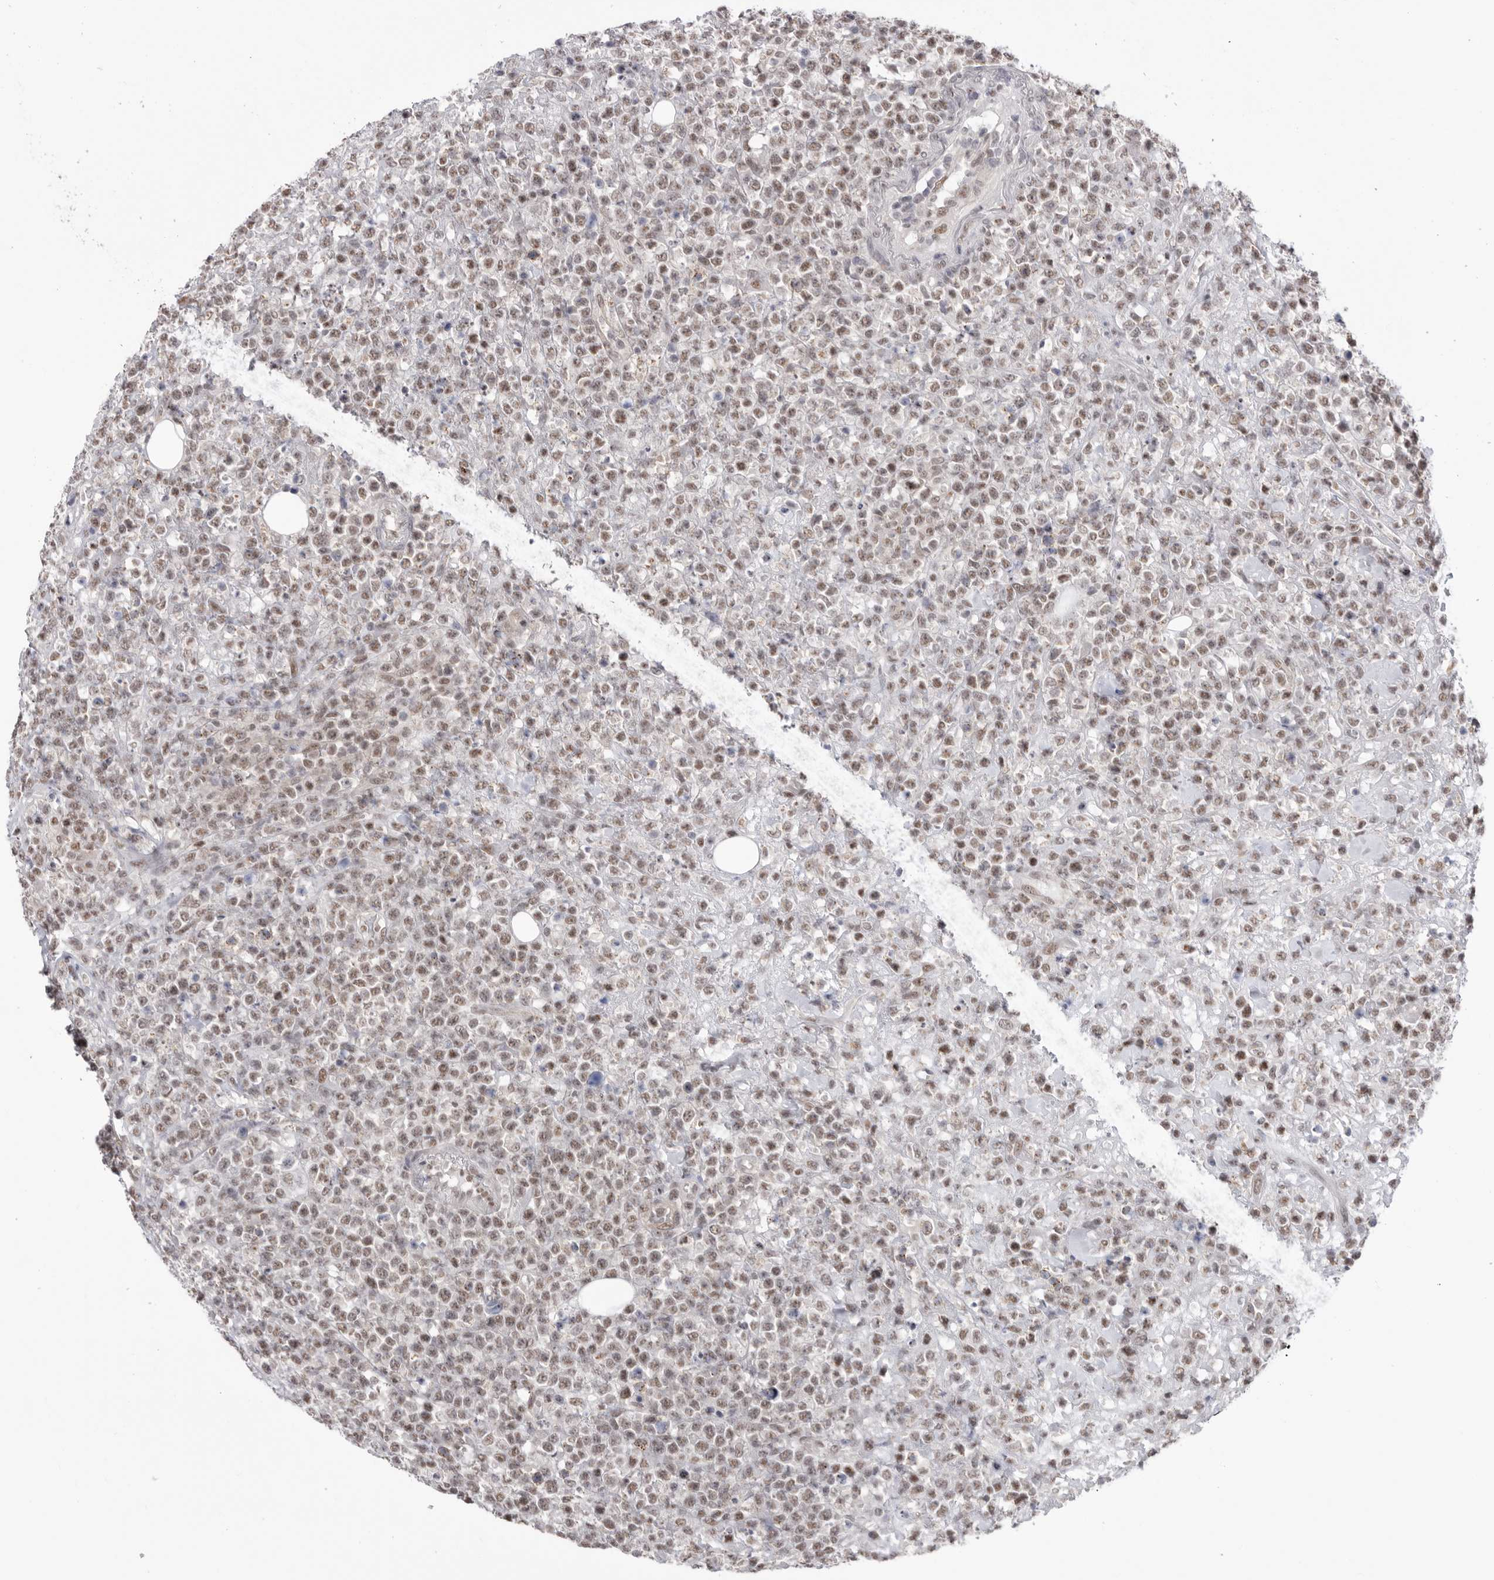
{"staining": {"intensity": "moderate", "quantity": ">75%", "location": "nuclear"}, "tissue": "lymphoma", "cell_type": "Tumor cells", "image_type": "cancer", "snomed": [{"axis": "morphology", "description": "Malignant lymphoma, non-Hodgkin's type, High grade"}, {"axis": "topography", "description": "Colon"}], "caption": "Approximately >75% of tumor cells in human high-grade malignant lymphoma, non-Hodgkin's type show moderate nuclear protein expression as visualized by brown immunohistochemical staining.", "gene": "BCLAF3", "patient": {"sex": "female", "age": 53}}